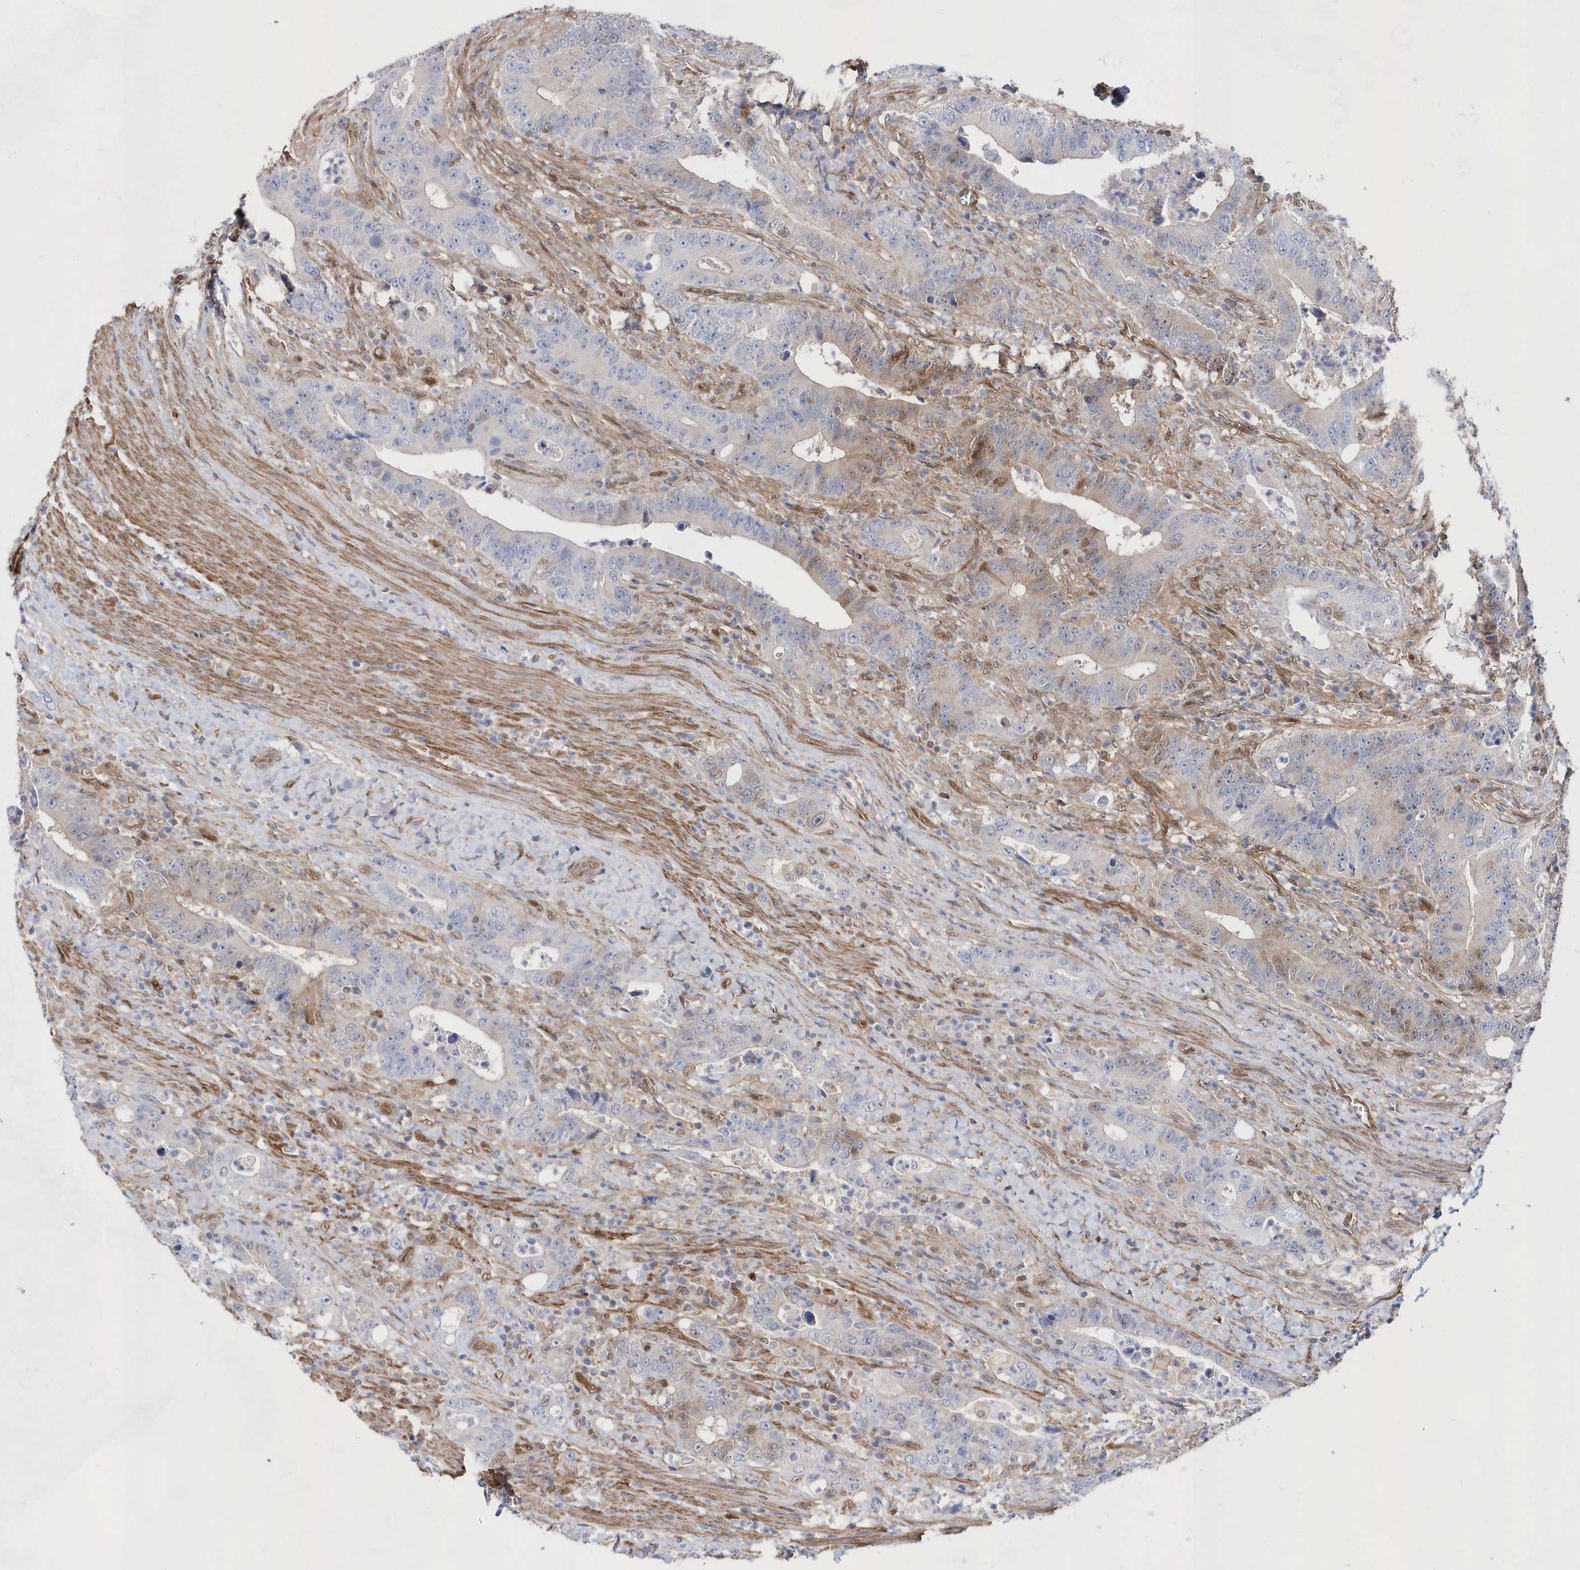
{"staining": {"intensity": "weak", "quantity": "<25%", "location": "nuclear"}, "tissue": "colorectal cancer", "cell_type": "Tumor cells", "image_type": "cancer", "snomed": [{"axis": "morphology", "description": "Adenocarcinoma, NOS"}, {"axis": "topography", "description": "Colon"}], "caption": "Immunohistochemistry (IHC) photomicrograph of neoplastic tissue: adenocarcinoma (colorectal) stained with DAB reveals no significant protein positivity in tumor cells.", "gene": "BDH2", "patient": {"sex": "female", "age": 75}}